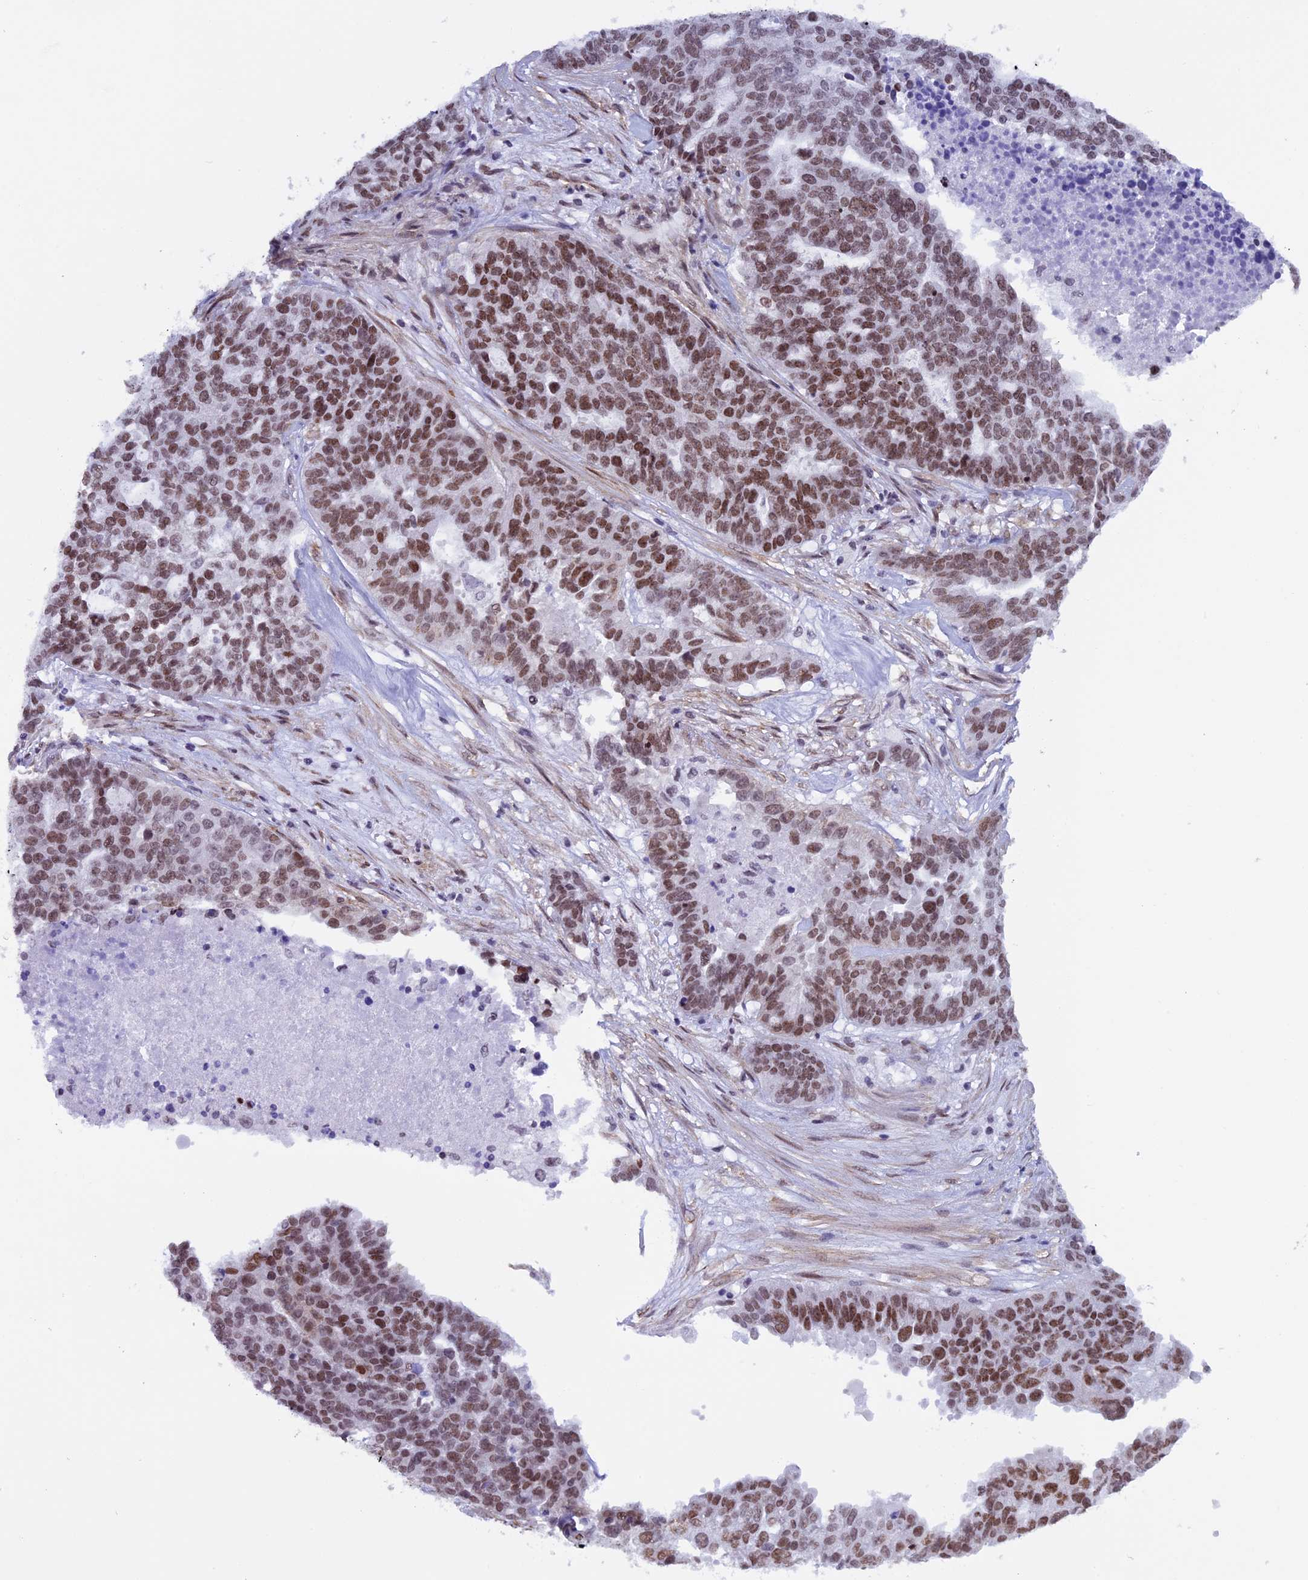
{"staining": {"intensity": "moderate", "quantity": ">75%", "location": "nuclear"}, "tissue": "ovarian cancer", "cell_type": "Tumor cells", "image_type": "cancer", "snomed": [{"axis": "morphology", "description": "Cystadenocarcinoma, serous, NOS"}, {"axis": "topography", "description": "Ovary"}], "caption": "Moderate nuclear protein staining is appreciated in approximately >75% of tumor cells in ovarian serous cystadenocarcinoma.", "gene": "MPHOSPH8", "patient": {"sex": "female", "age": 59}}